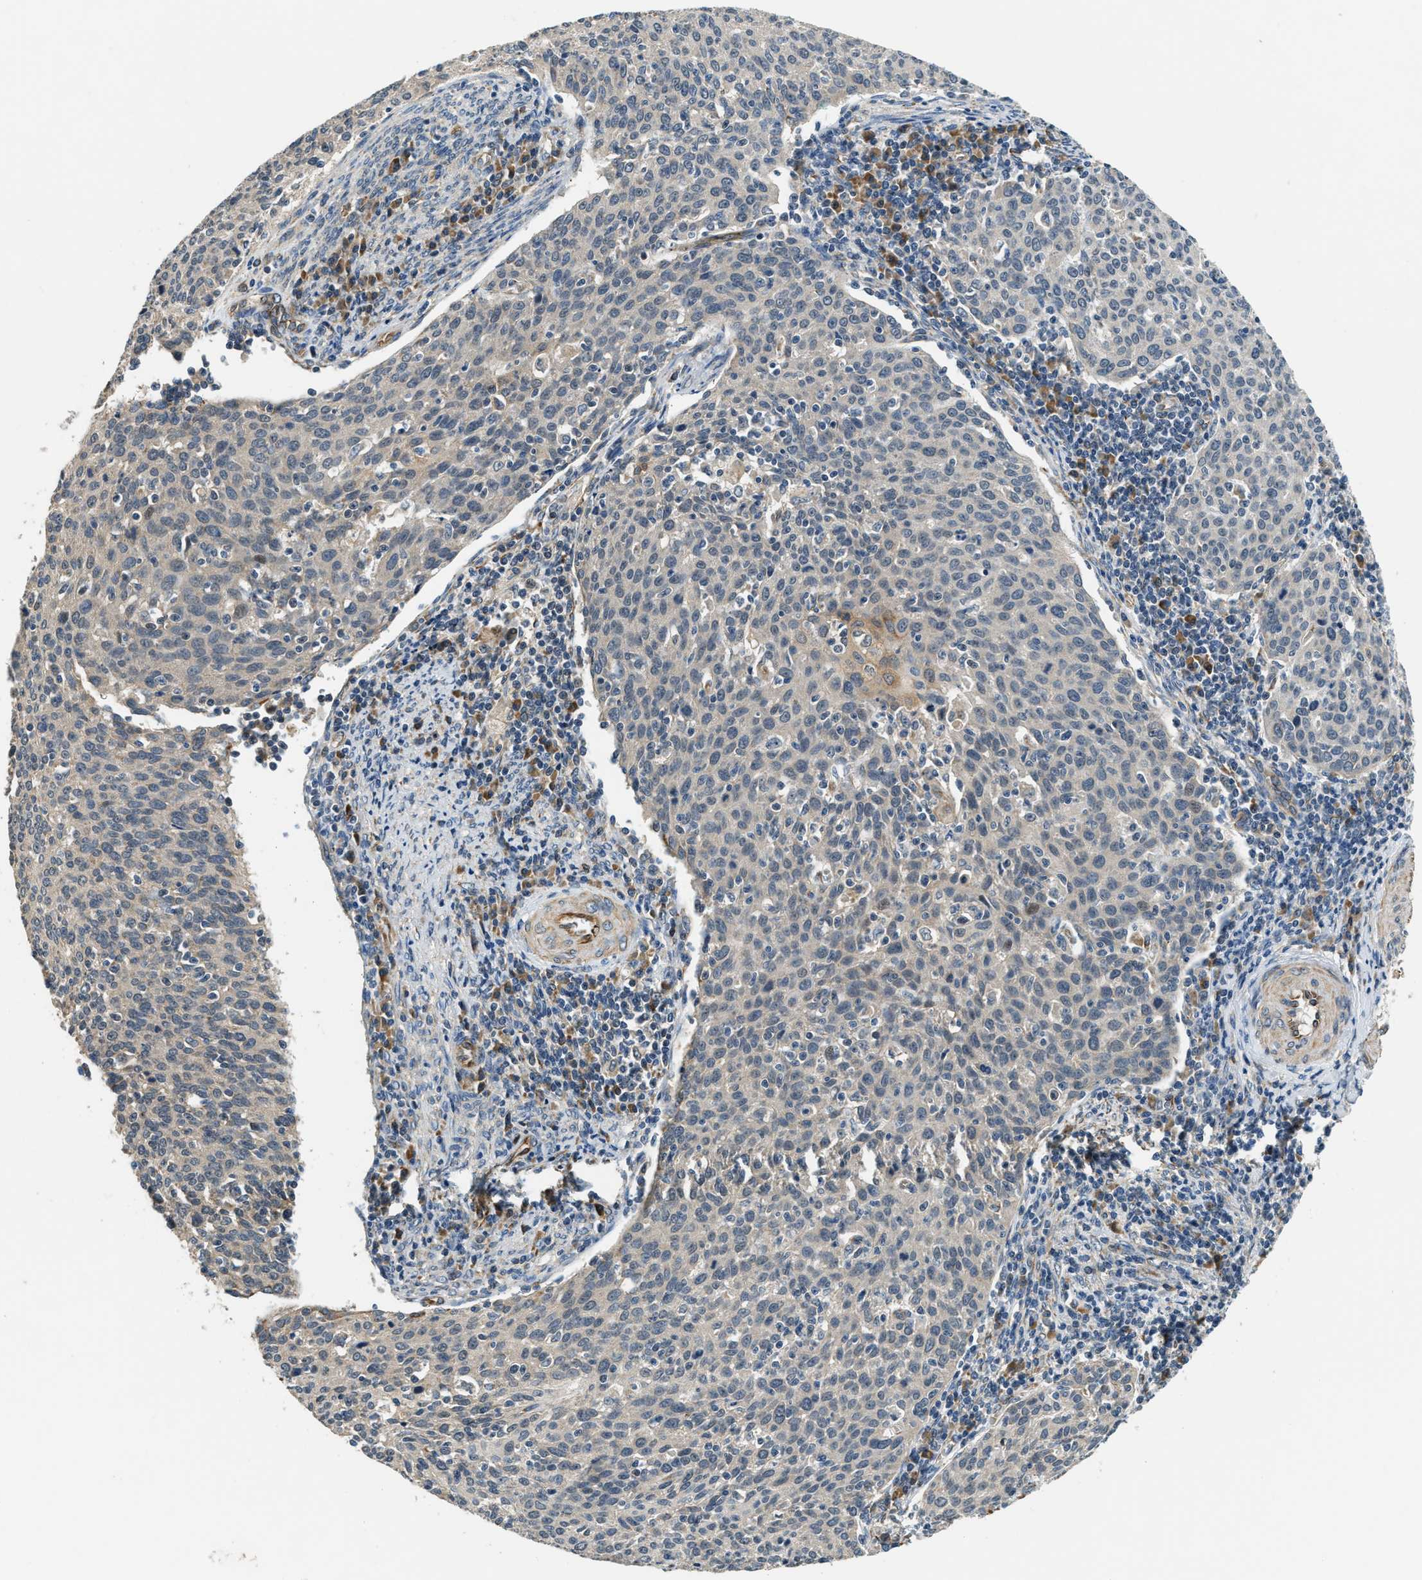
{"staining": {"intensity": "negative", "quantity": "none", "location": "none"}, "tissue": "cervical cancer", "cell_type": "Tumor cells", "image_type": "cancer", "snomed": [{"axis": "morphology", "description": "Squamous cell carcinoma, NOS"}, {"axis": "topography", "description": "Cervix"}], "caption": "There is no significant expression in tumor cells of cervical cancer (squamous cell carcinoma). Brightfield microscopy of immunohistochemistry (IHC) stained with DAB (brown) and hematoxylin (blue), captured at high magnification.", "gene": "ALOX12", "patient": {"sex": "female", "age": 38}}